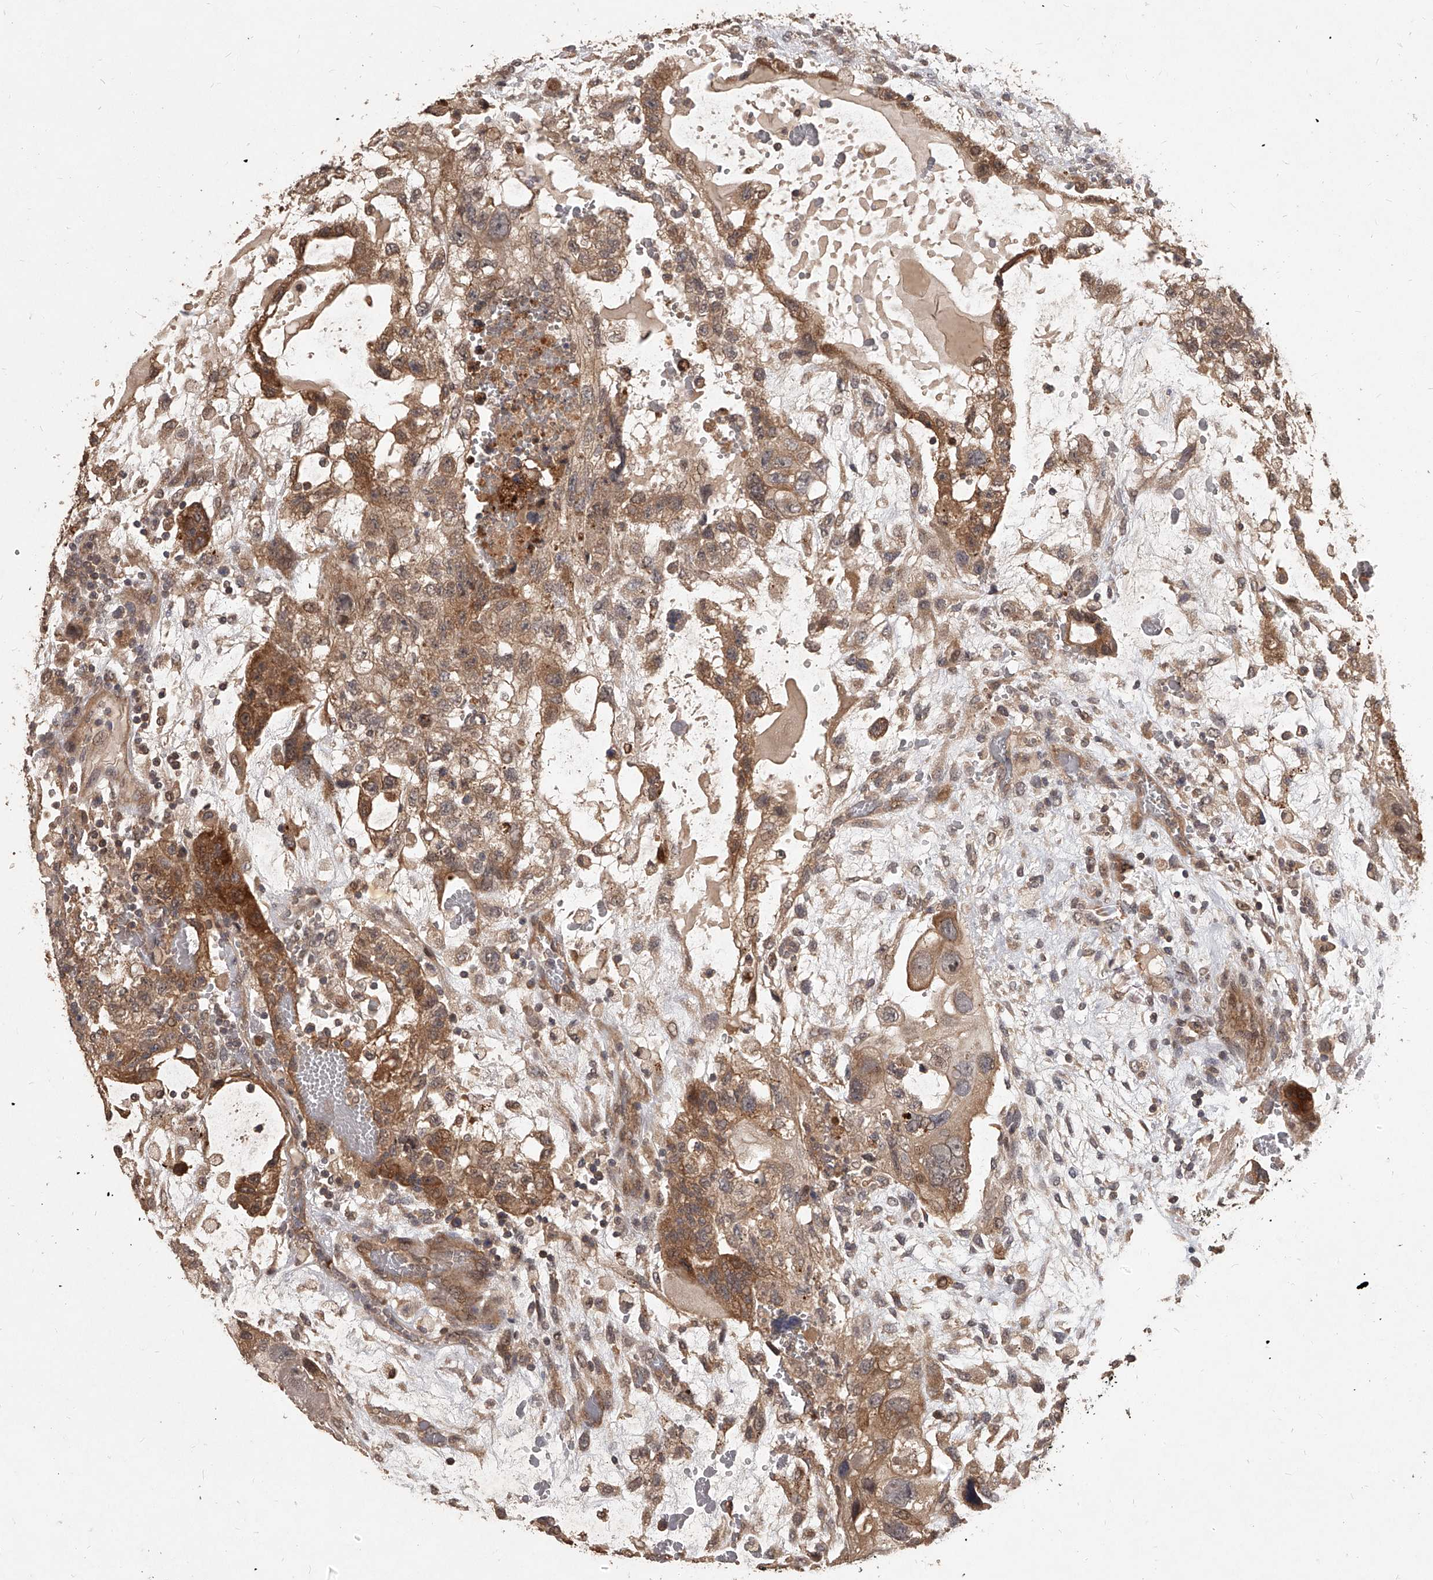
{"staining": {"intensity": "moderate", "quantity": ">75%", "location": "cytoplasmic/membranous"}, "tissue": "testis cancer", "cell_type": "Tumor cells", "image_type": "cancer", "snomed": [{"axis": "morphology", "description": "Carcinoma, Embryonal, NOS"}, {"axis": "topography", "description": "Testis"}], "caption": "A medium amount of moderate cytoplasmic/membranous expression is appreciated in approximately >75% of tumor cells in testis cancer (embryonal carcinoma) tissue. (Brightfield microscopy of DAB IHC at high magnification).", "gene": "SLC37A1", "patient": {"sex": "male", "age": 36}}